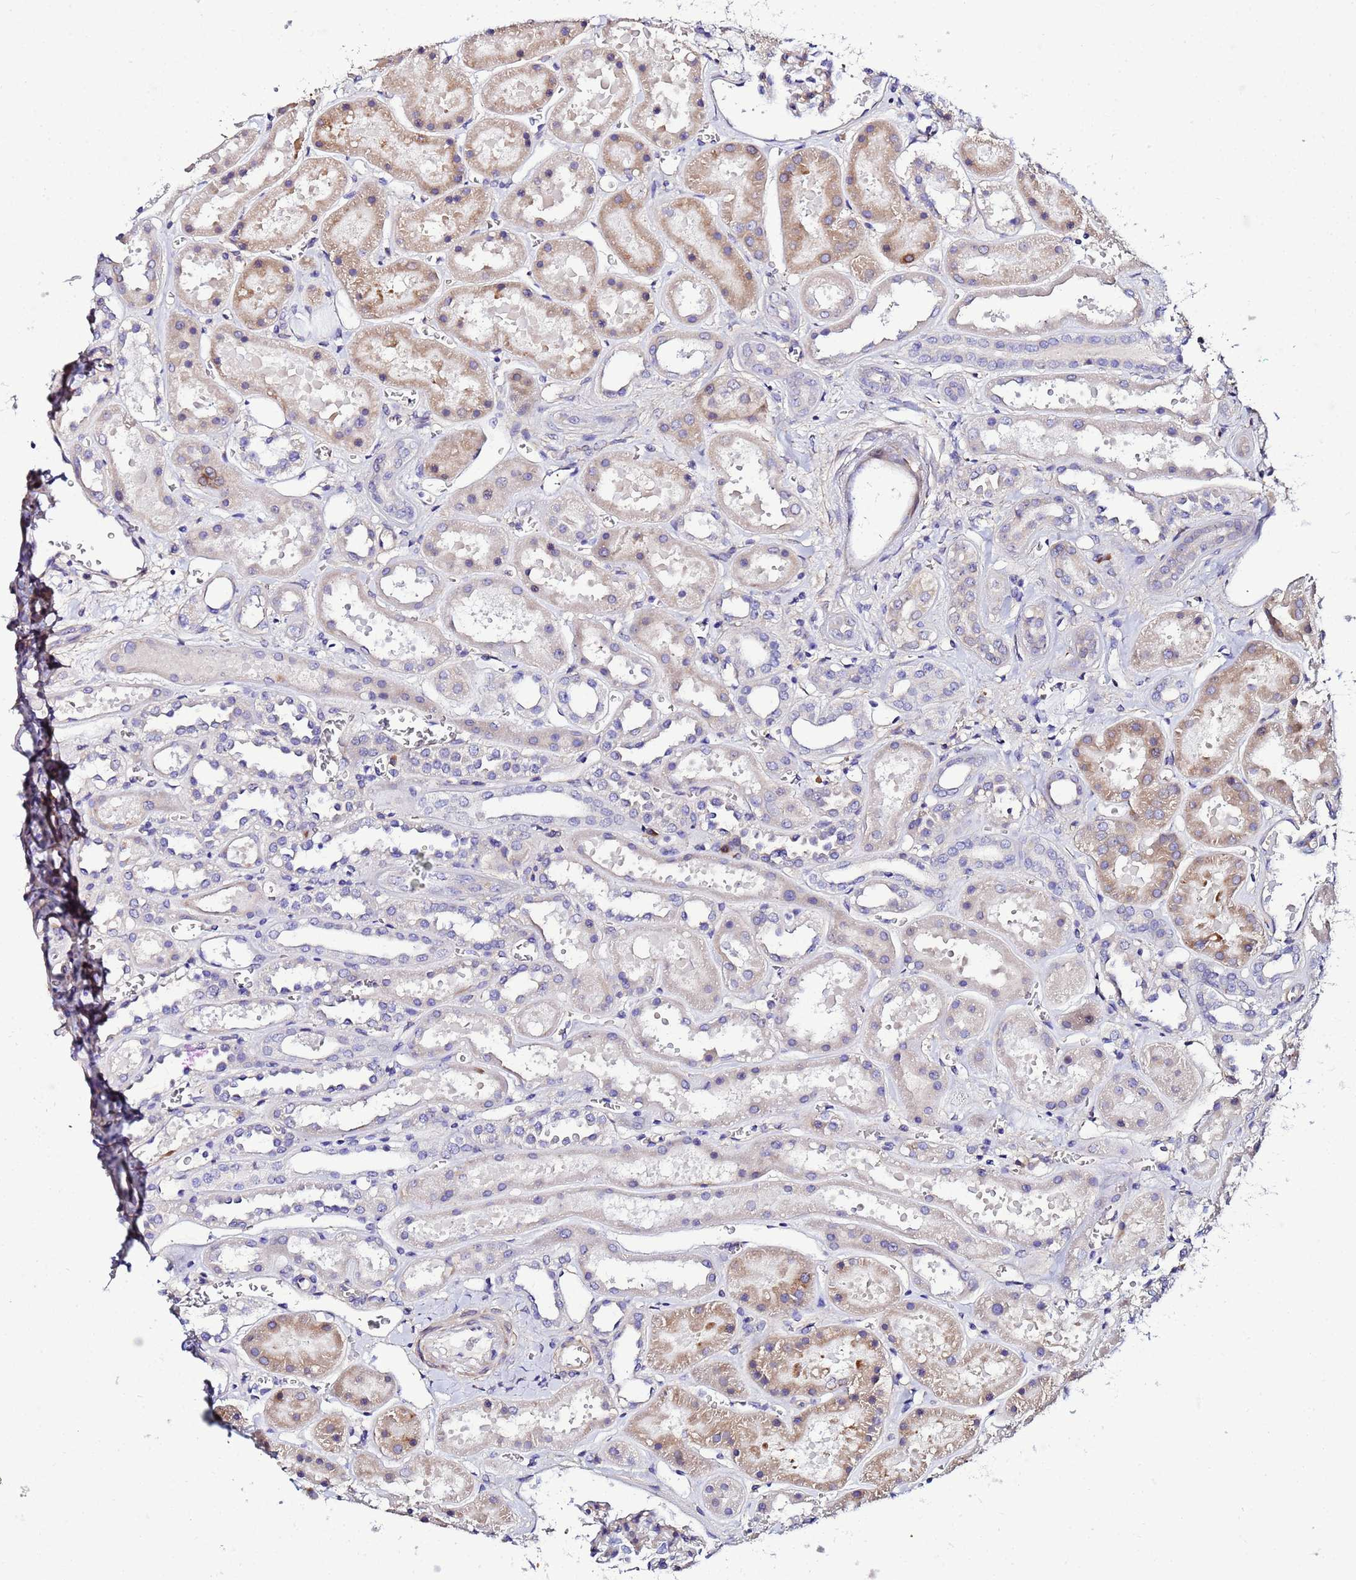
{"staining": {"intensity": "weak", "quantity": "25%-75%", "location": "cytoplasmic/membranous"}, "tissue": "kidney", "cell_type": "Cells in glomeruli", "image_type": "normal", "snomed": [{"axis": "morphology", "description": "Normal tissue, NOS"}, {"axis": "topography", "description": "Kidney"}], "caption": "Brown immunohistochemical staining in normal human kidney exhibits weak cytoplasmic/membranous positivity in approximately 25%-75% of cells in glomeruli. (Brightfield microscopy of DAB IHC at high magnification).", "gene": "JRKL", "patient": {"sex": "female", "age": 41}}